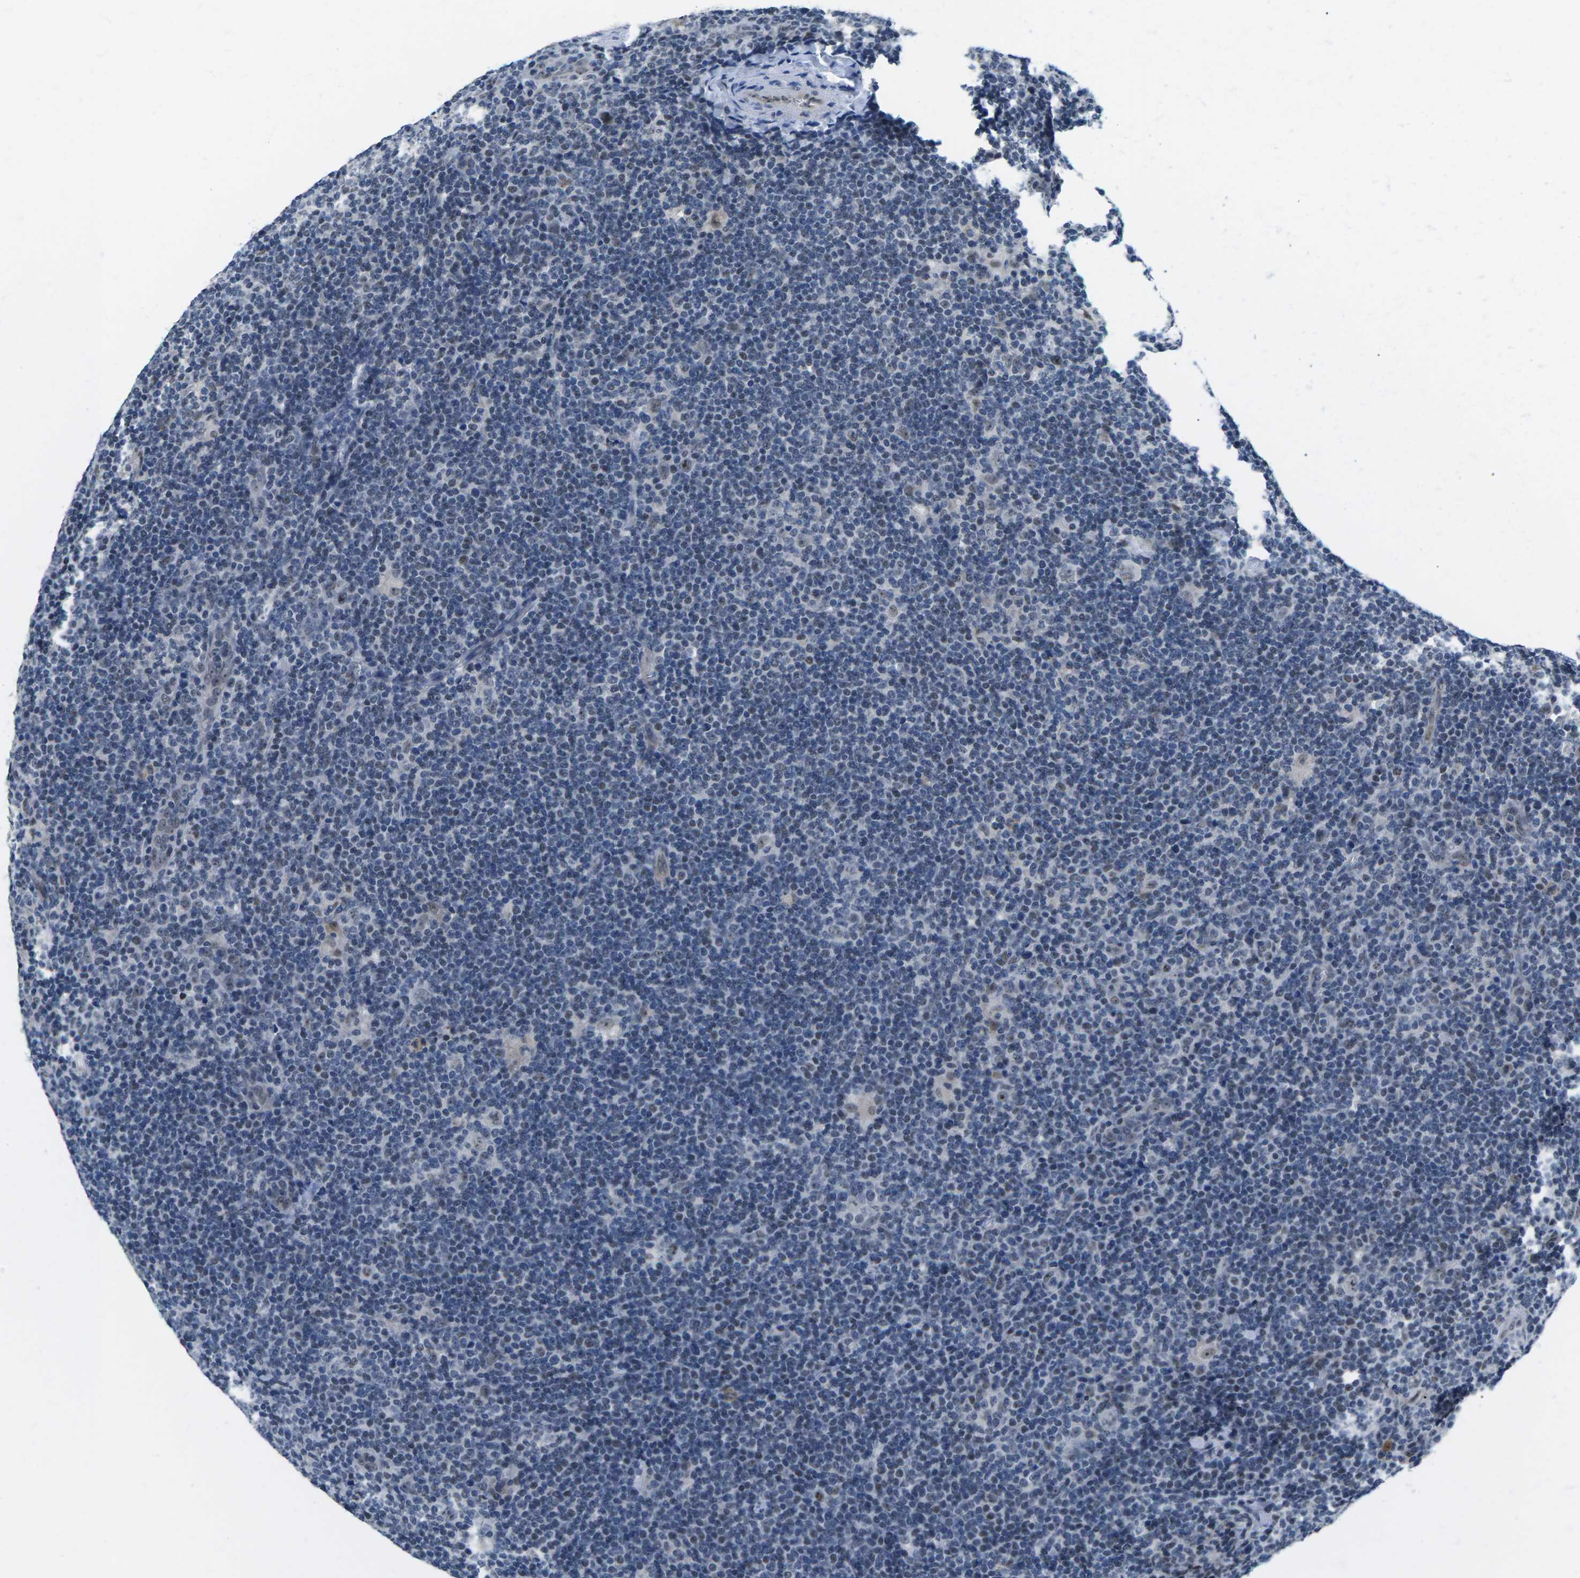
{"staining": {"intensity": "weak", "quantity": "25%-75%", "location": "nuclear"}, "tissue": "lymphoma", "cell_type": "Tumor cells", "image_type": "cancer", "snomed": [{"axis": "morphology", "description": "Hodgkin's disease, NOS"}, {"axis": "topography", "description": "Lymph node"}], "caption": "This is a micrograph of immunohistochemistry (IHC) staining of Hodgkin's disease, which shows weak positivity in the nuclear of tumor cells.", "gene": "NSRP1", "patient": {"sex": "female", "age": 57}}